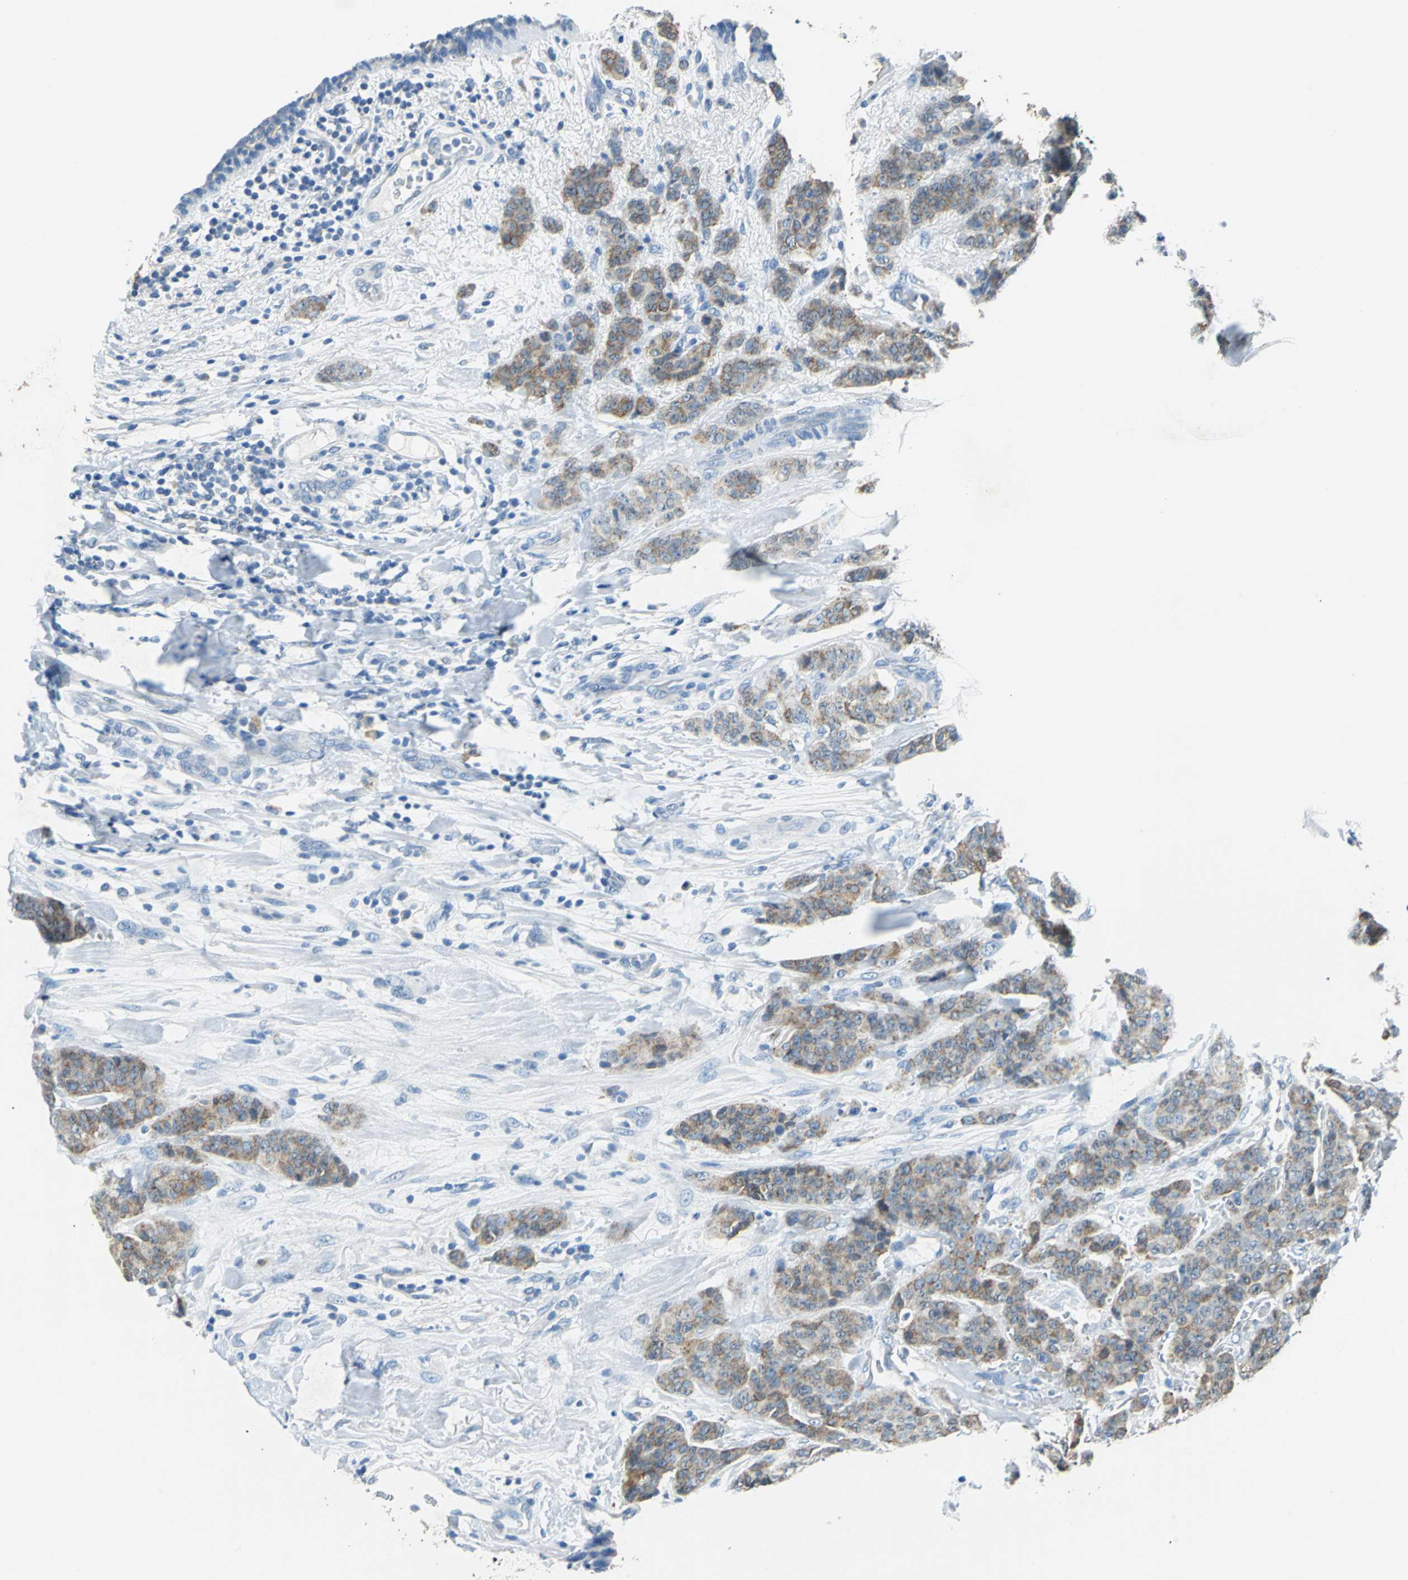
{"staining": {"intensity": "moderate", "quantity": ">75%", "location": "cytoplasmic/membranous"}, "tissue": "breast cancer", "cell_type": "Tumor cells", "image_type": "cancer", "snomed": [{"axis": "morphology", "description": "Duct carcinoma"}, {"axis": "topography", "description": "Breast"}], "caption": "Protein expression analysis of human breast cancer (invasive ductal carcinoma) reveals moderate cytoplasmic/membranous expression in about >75% of tumor cells.", "gene": "TEX264", "patient": {"sex": "female", "age": 40}}